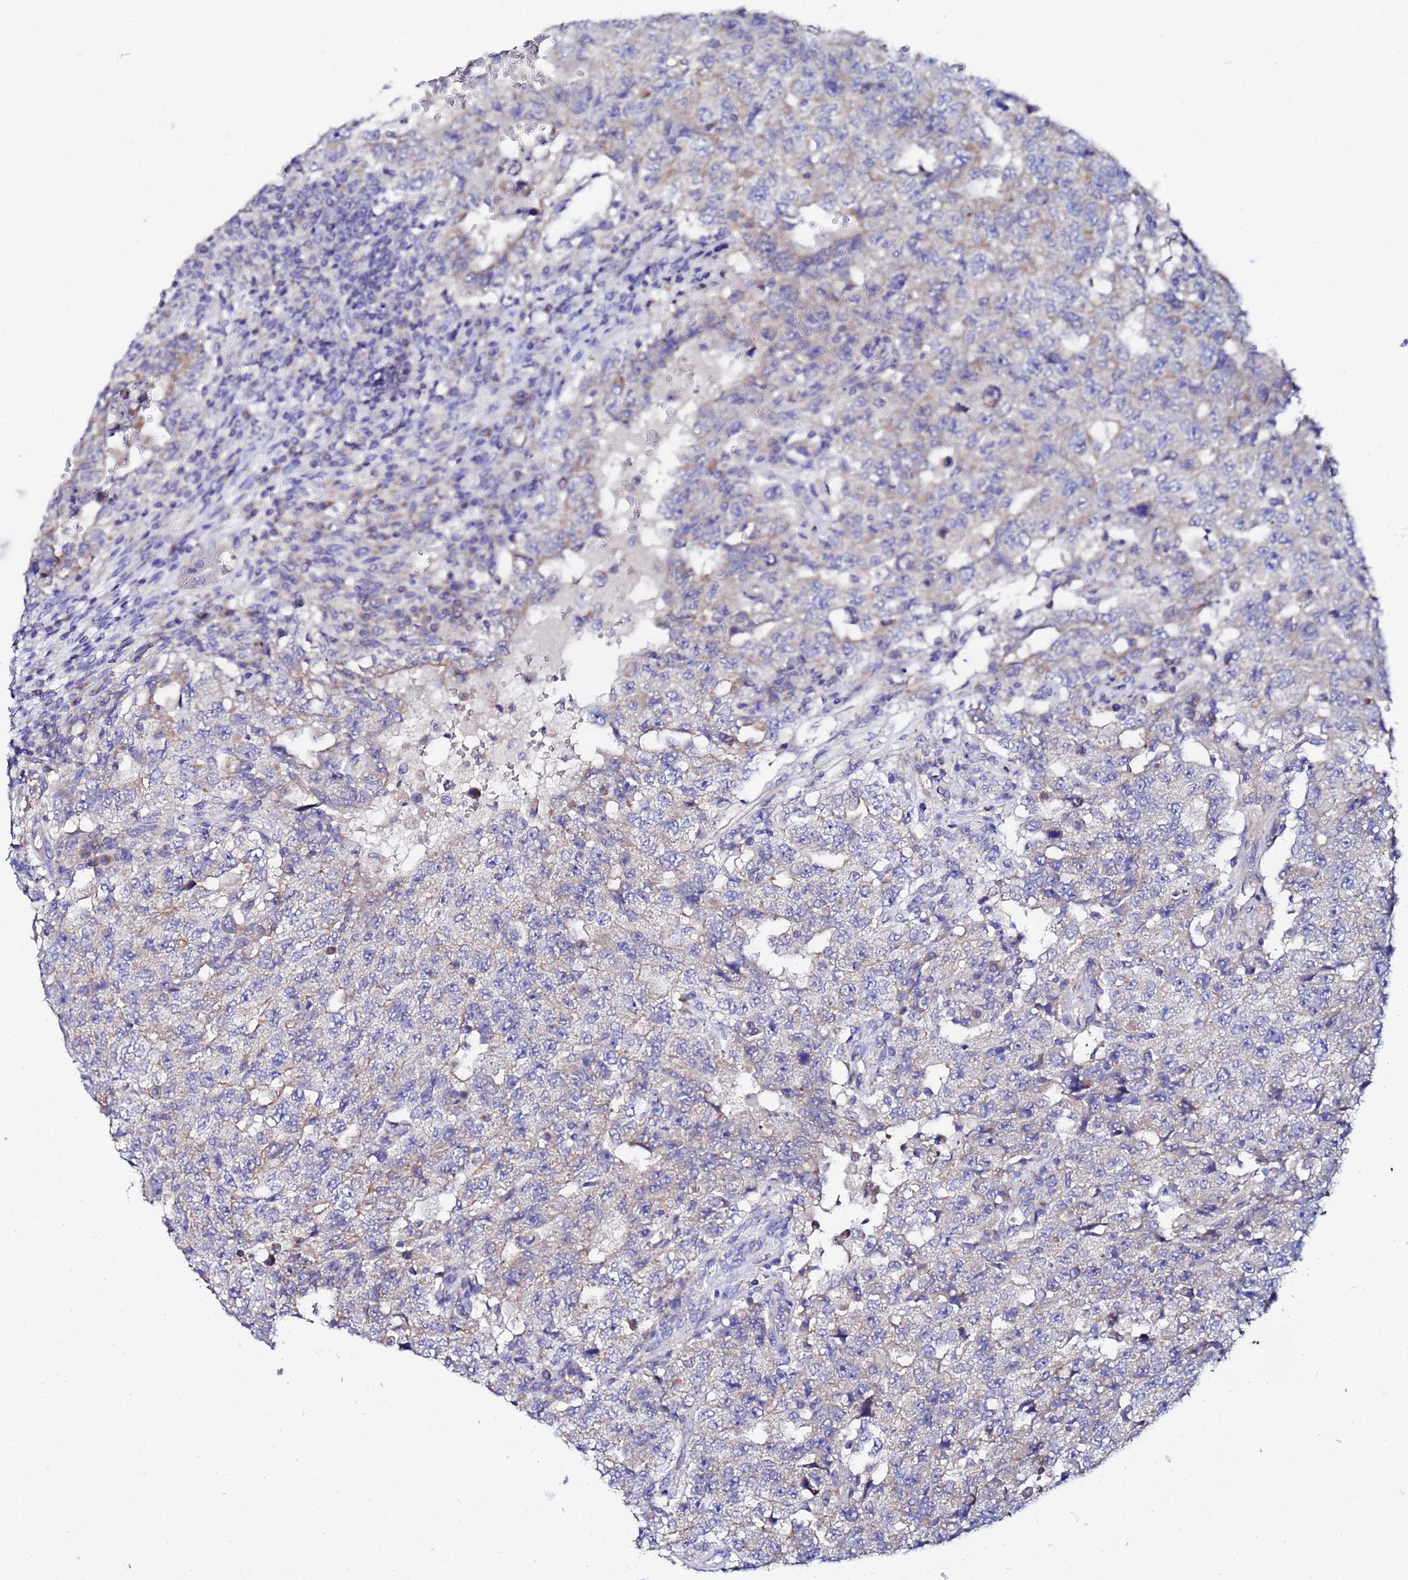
{"staining": {"intensity": "weak", "quantity": "25%-75%", "location": "cytoplasmic/membranous"}, "tissue": "testis cancer", "cell_type": "Tumor cells", "image_type": "cancer", "snomed": [{"axis": "morphology", "description": "Carcinoma, Embryonal, NOS"}, {"axis": "topography", "description": "Testis"}], "caption": "IHC photomicrograph of neoplastic tissue: human testis embryonal carcinoma stained using immunohistochemistry (IHC) shows low levels of weak protein expression localized specifically in the cytoplasmic/membranous of tumor cells, appearing as a cytoplasmic/membranous brown color.", "gene": "FAHD2A", "patient": {"sex": "male", "age": 26}}